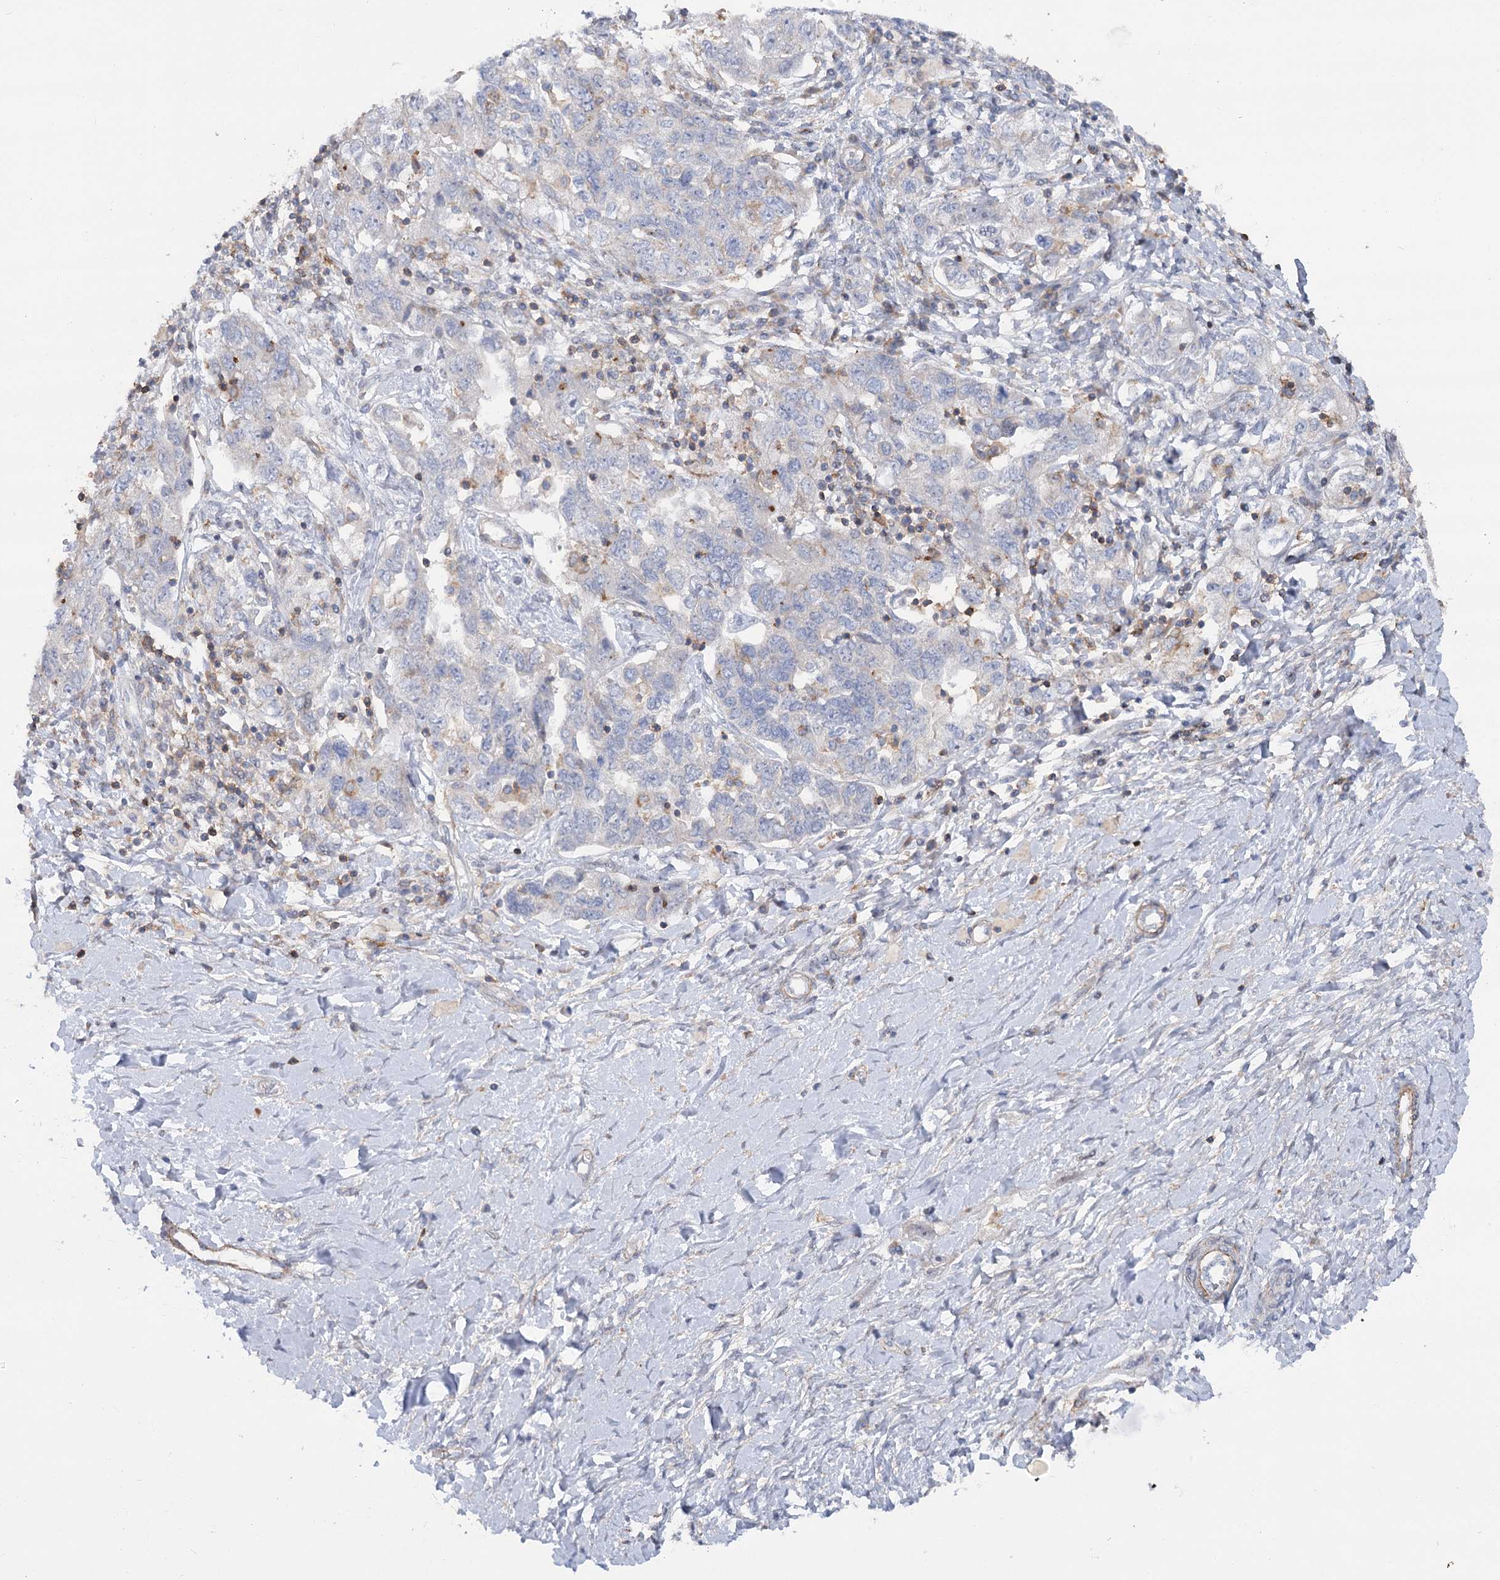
{"staining": {"intensity": "negative", "quantity": "none", "location": "none"}, "tissue": "ovarian cancer", "cell_type": "Tumor cells", "image_type": "cancer", "snomed": [{"axis": "morphology", "description": "Carcinoma, NOS"}, {"axis": "morphology", "description": "Cystadenocarcinoma, serous, NOS"}, {"axis": "topography", "description": "Ovary"}], "caption": "Tumor cells are negative for protein expression in human ovarian cancer (serous cystadenocarcinoma).", "gene": "LARP1B", "patient": {"sex": "female", "age": 69}}